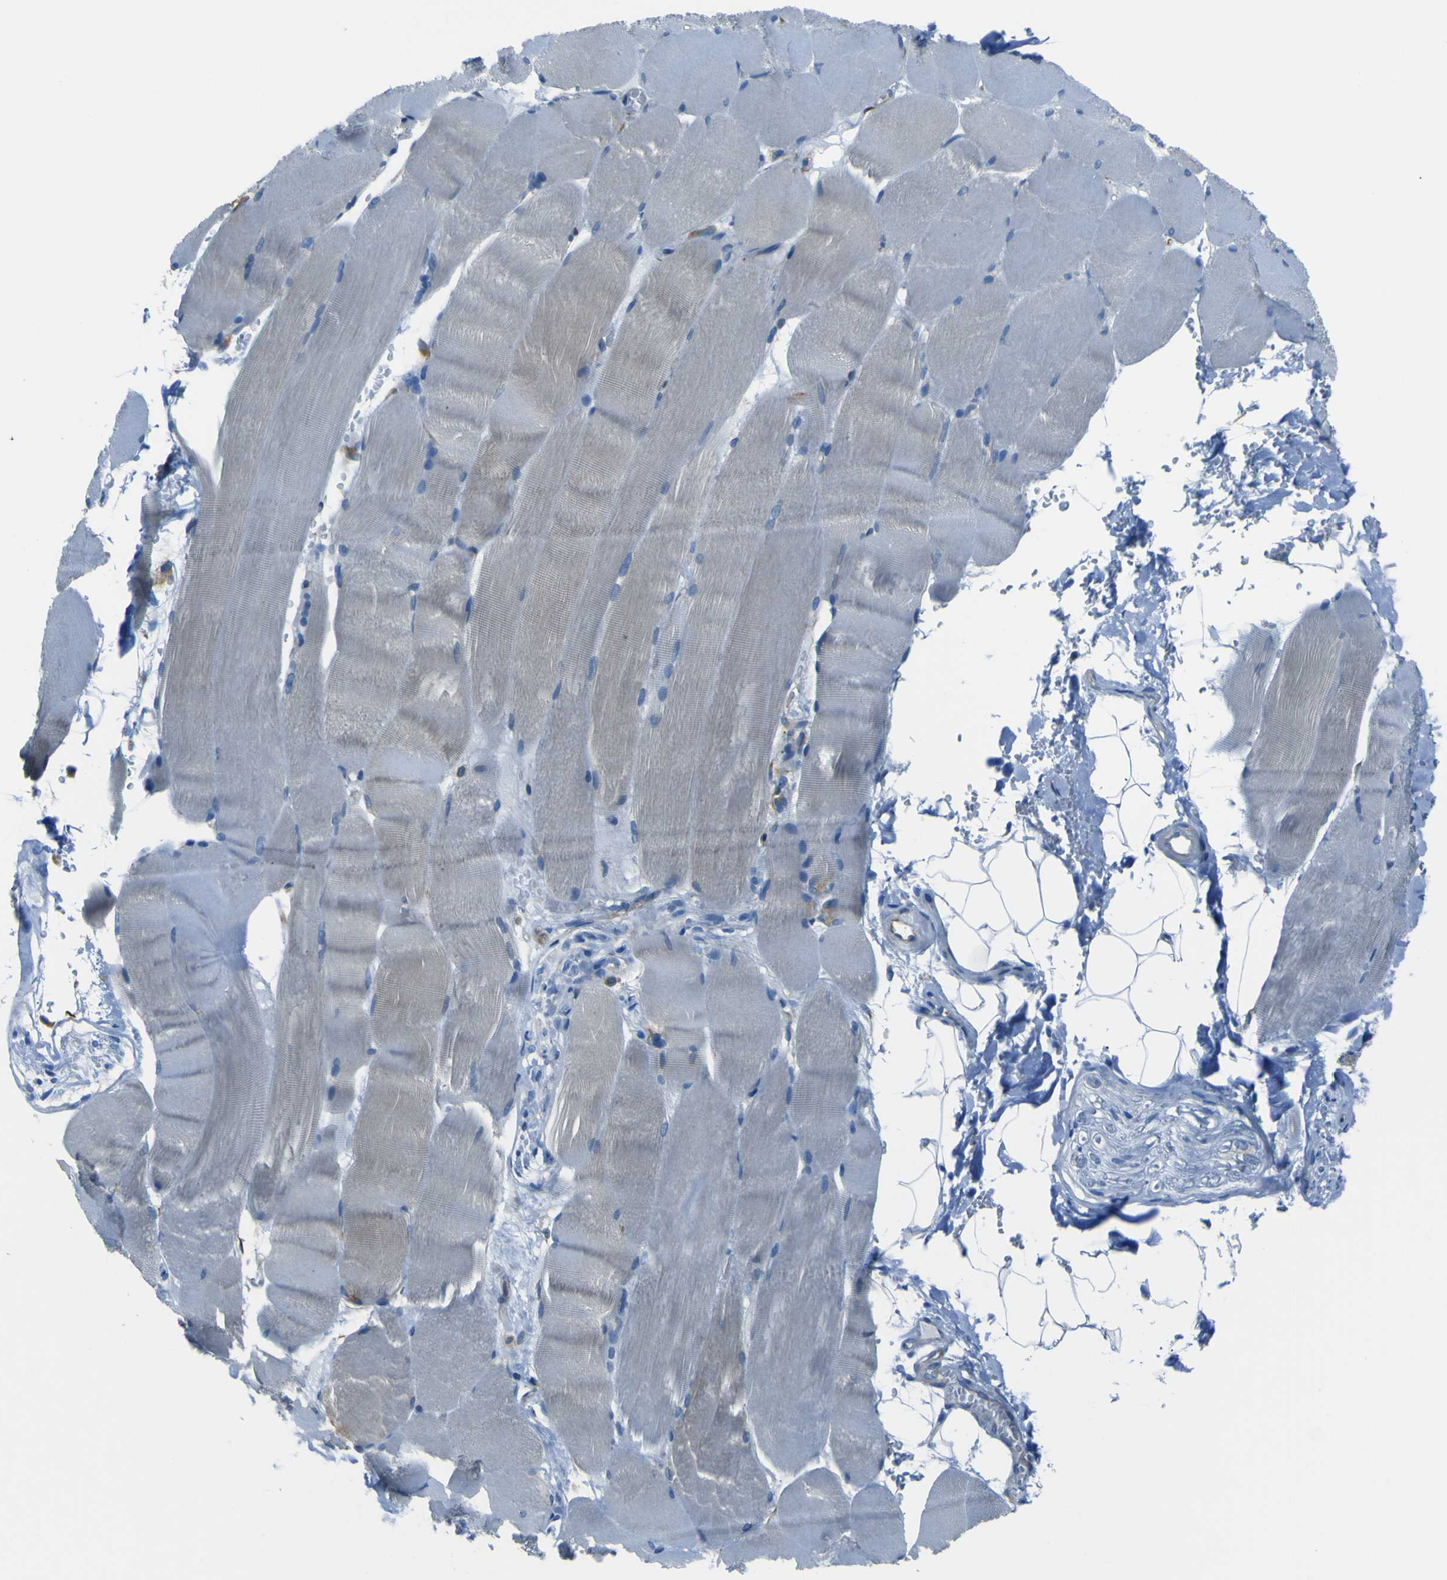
{"staining": {"intensity": "weak", "quantity": "25%-75%", "location": "cytoplasmic/membranous"}, "tissue": "skeletal muscle", "cell_type": "Myocytes", "image_type": "normal", "snomed": [{"axis": "morphology", "description": "Normal tissue, NOS"}, {"axis": "topography", "description": "Skin"}, {"axis": "topography", "description": "Skeletal muscle"}], "caption": "Immunohistochemical staining of benign human skeletal muscle shows low levels of weak cytoplasmic/membranous positivity in approximately 25%-75% of myocytes.", "gene": "STIM1", "patient": {"sex": "male", "age": 83}}